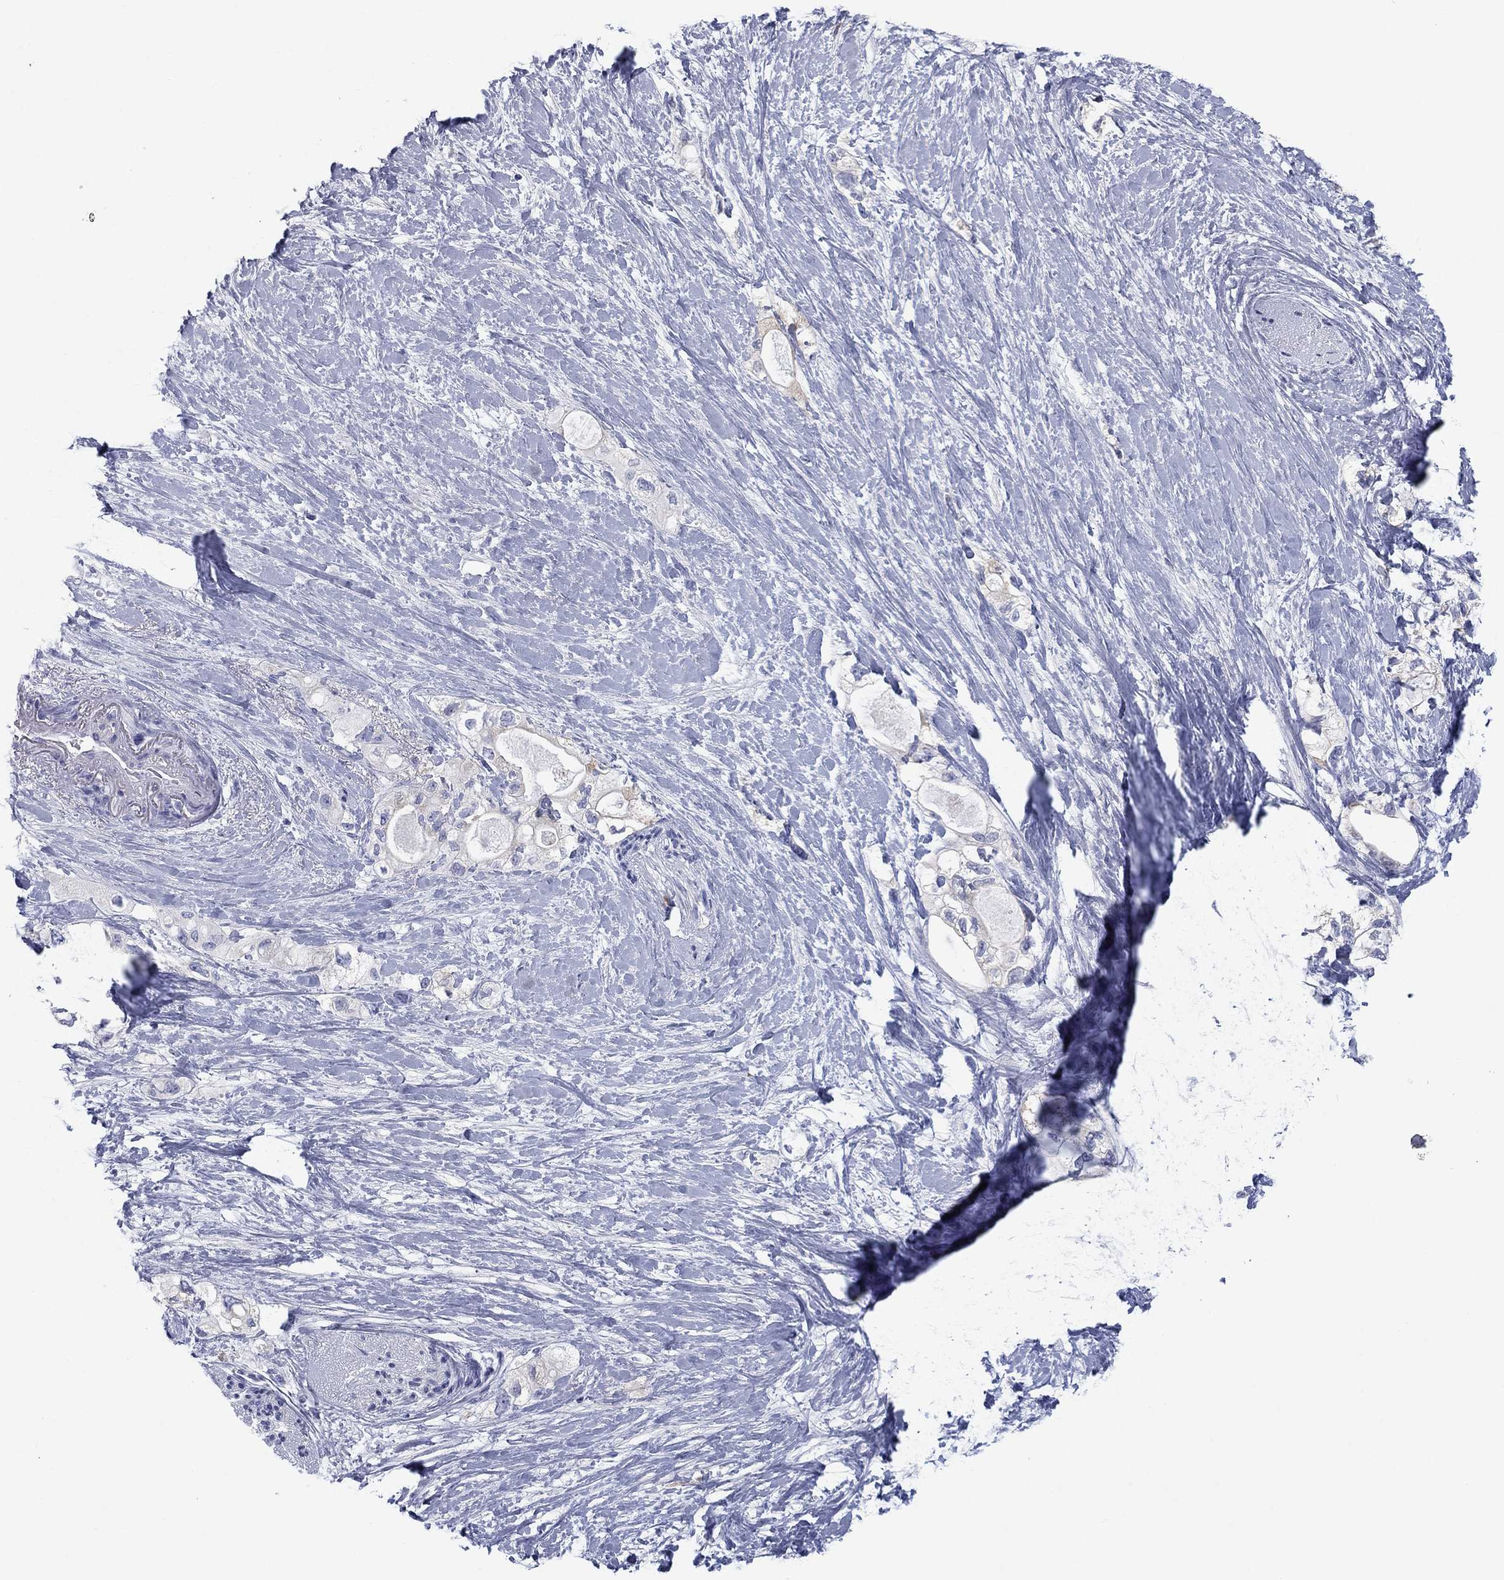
{"staining": {"intensity": "negative", "quantity": "none", "location": "none"}, "tissue": "pancreatic cancer", "cell_type": "Tumor cells", "image_type": "cancer", "snomed": [{"axis": "morphology", "description": "Adenocarcinoma, NOS"}, {"axis": "topography", "description": "Pancreas"}], "caption": "IHC of human pancreatic cancer displays no positivity in tumor cells.", "gene": "CALB1", "patient": {"sex": "female", "age": 56}}